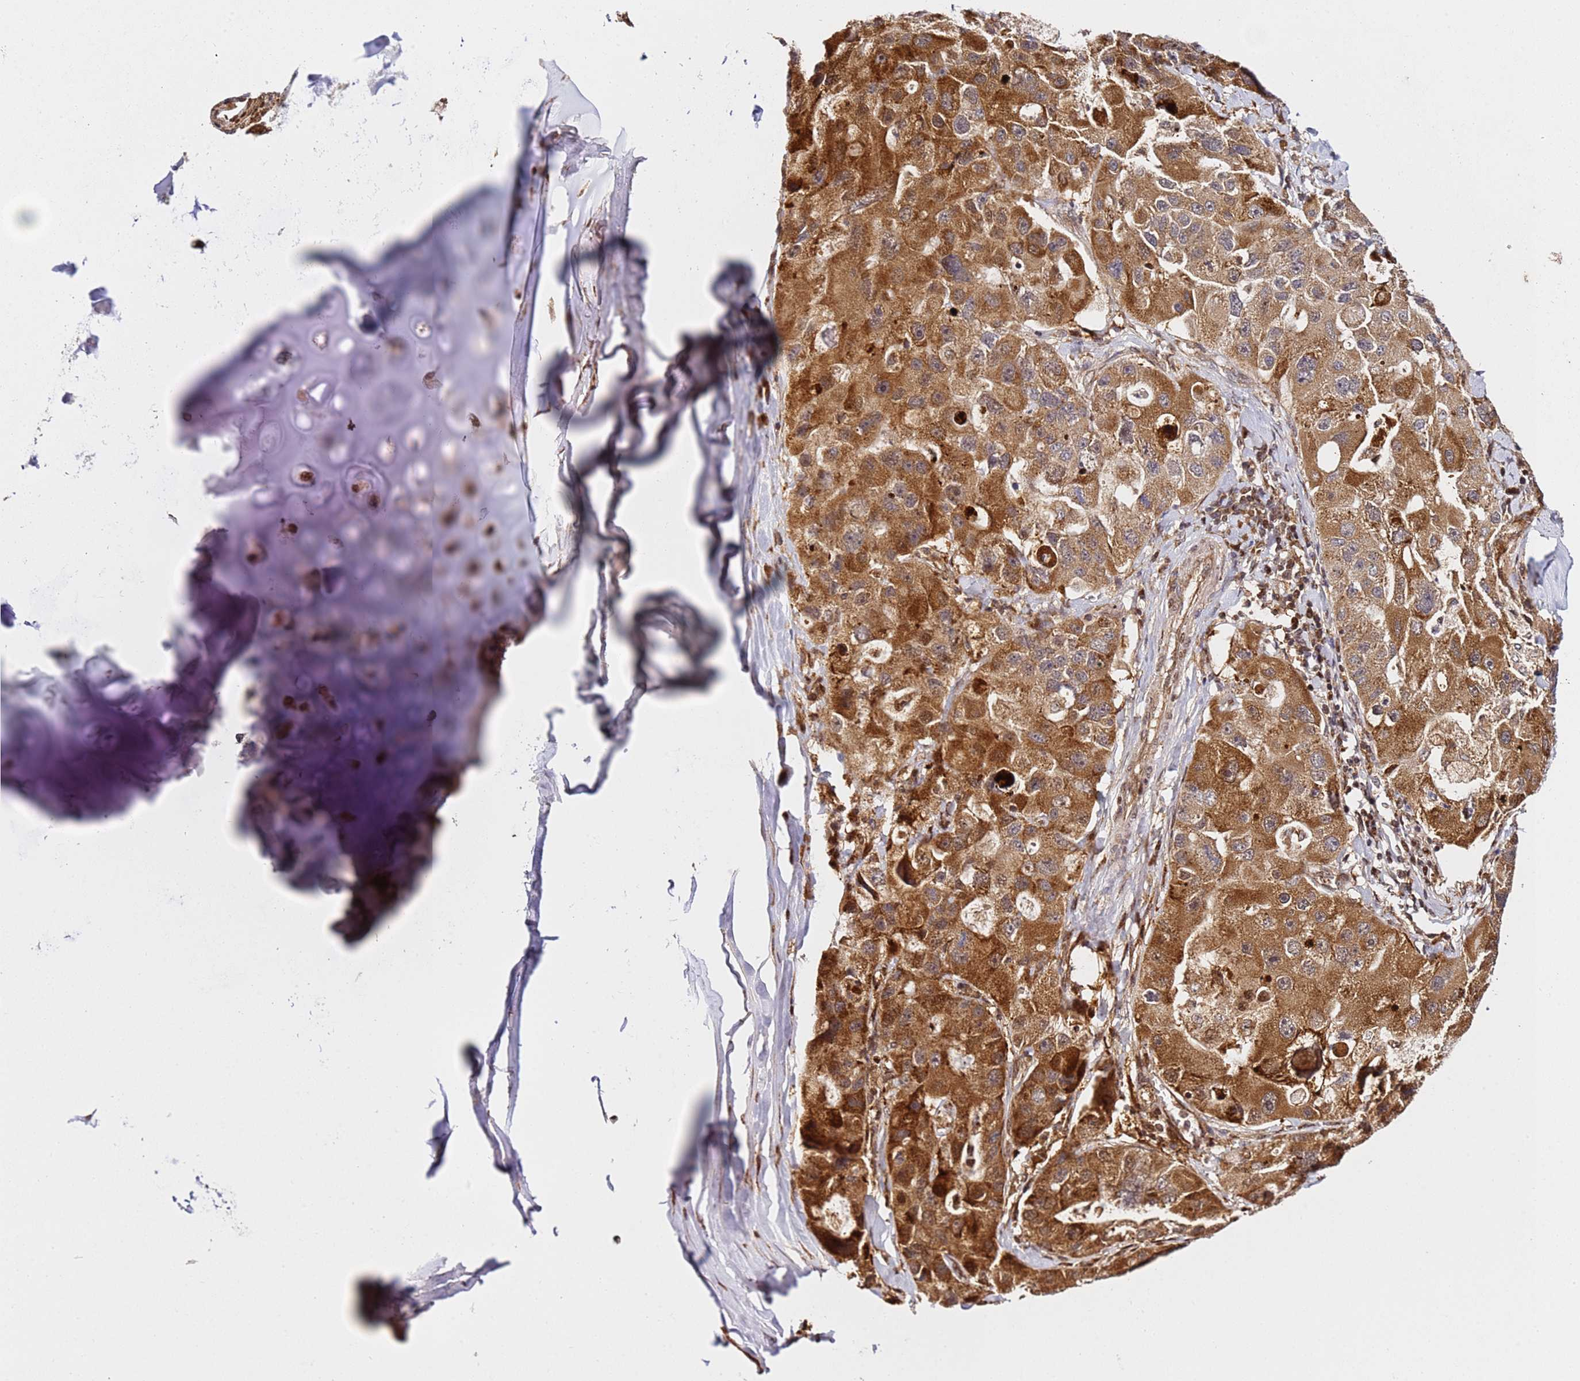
{"staining": {"intensity": "moderate", "quantity": ">75%", "location": "cytoplasmic/membranous"}, "tissue": "lung cancer", "cell_type": "Tumor cells", "image_type": "cancer", "snomed": [{"axis": "morphology", "description": "Adenocarcinoma, NOS"}, {"axis": "topography", "description": "Lung"}], "caption": "Human lung cancer stained for a protein (brown) demonstrates moderate cytoplasmic/membranous positive staining in approximately >75% of tumor cells.", "gene": "SMOX", "patient": {"sex": "female", "age": 54}}